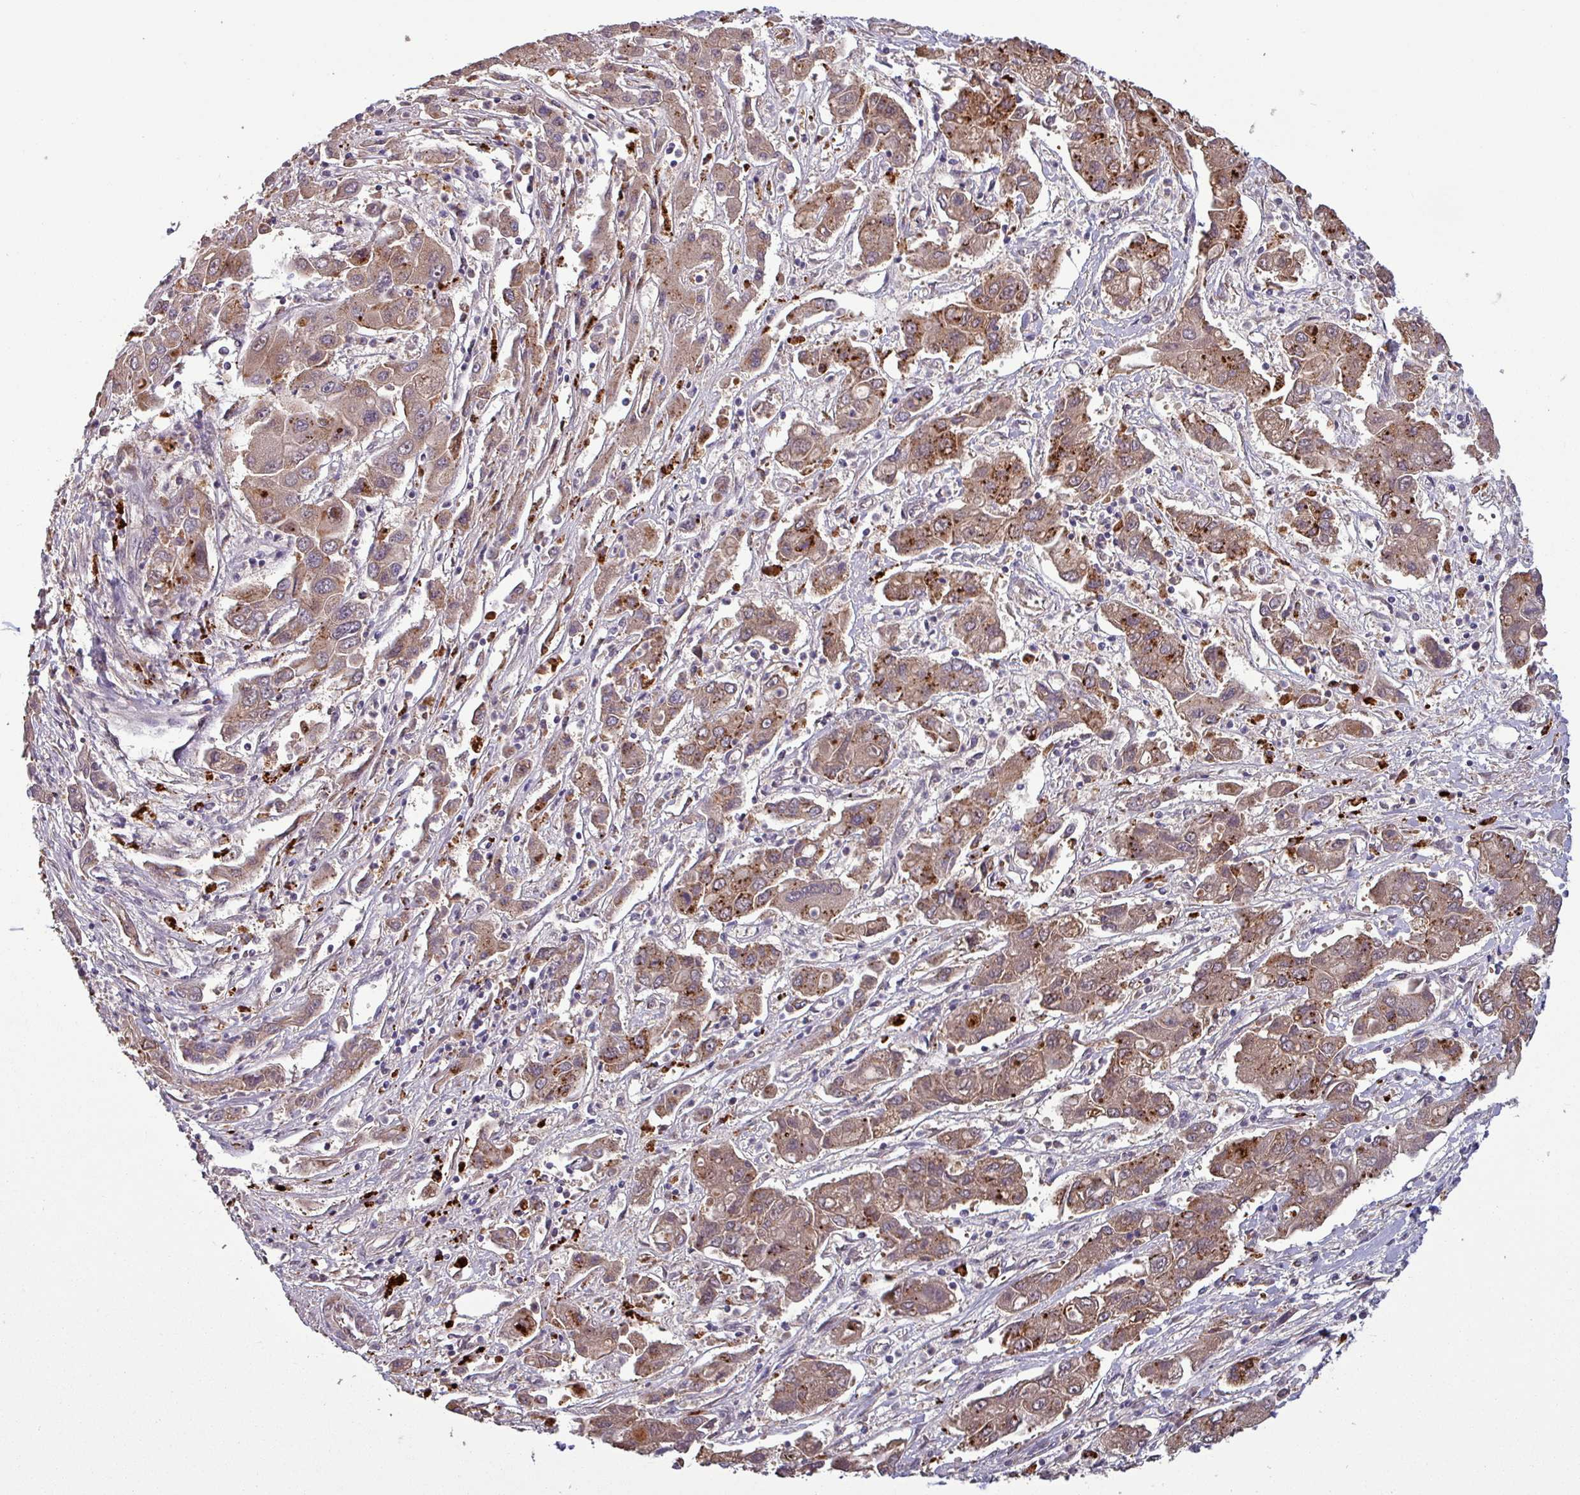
{"staining": {"intensity": "moderate", "quantity": ">75%", "location": "cytoplasmic/membranous"}, "tissue": "liver cancer", "cell_type": "Tumor cells", "image_type": "cancer", "snomed": [{"axis": "morphology", "description": "Cholangiocarcinoma"}, {"axis": "topography", "description": "Liver"}], "caption": "This is an image of immunohistochemistry staining of liver cancer (cholangiocarcinoma), which shows moderate positivity in the cytoplasmic/membranous of tumor cells.", "gene": "PUS1", "patient": {"sex": "male", "age": 67}}